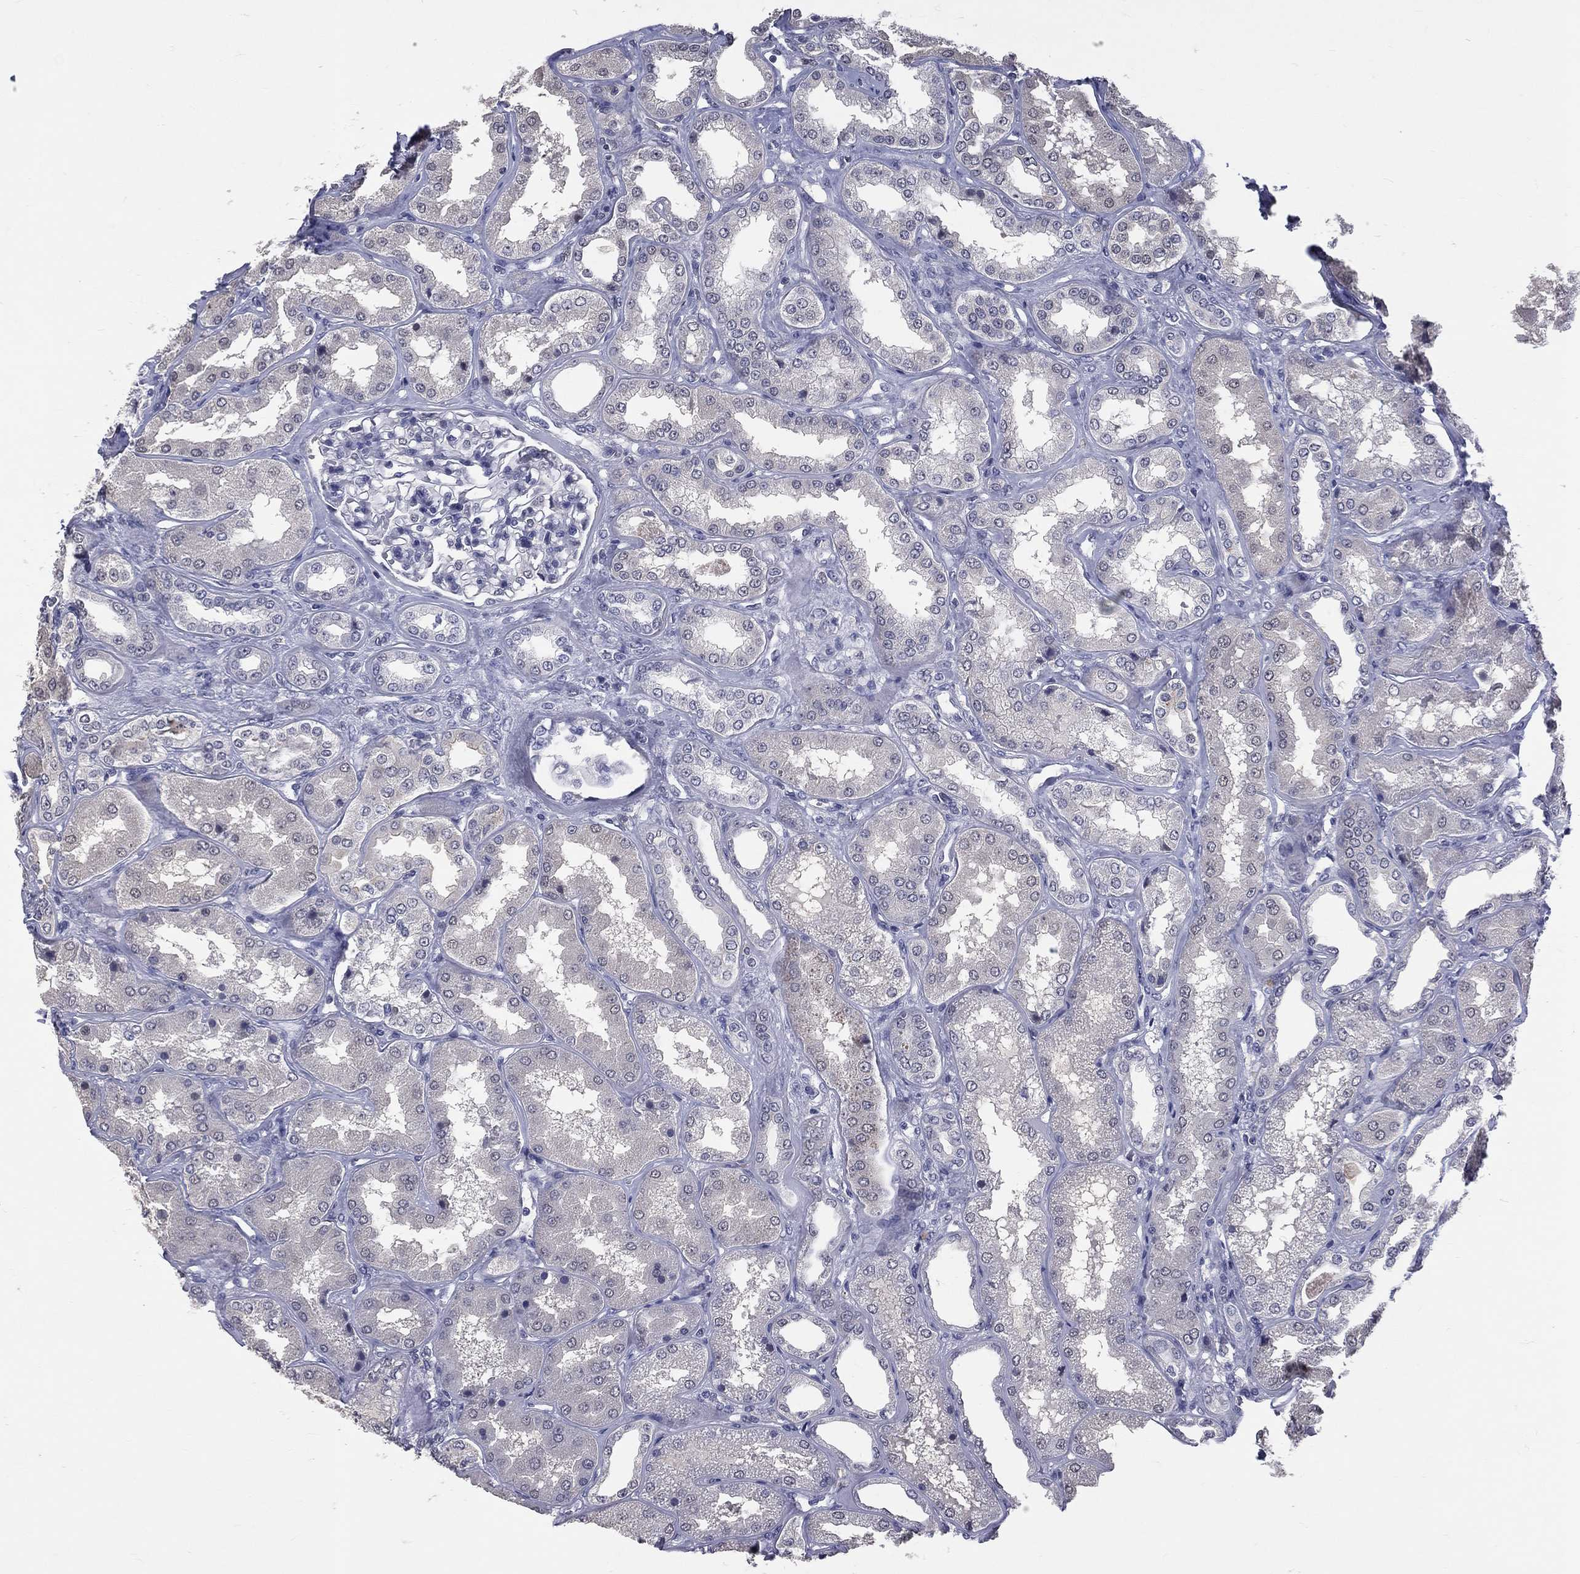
{"staining": {"intensity": "negative", "quantity": "none", "location": "none"}, "tissue": "kidney", "cell_type": "Cells in glomeruli", "image_type": "normal", "snomed": [{"axis": "morphology", "description": "Normal tissue, NOS"}, {"axis": "topography", "description": "Kidney"}], "caption": "Immunohistochemistry image of normal kidney: human kidney stained with DAB (3,3'-diaminobenzidine) displays no significant protein expression in cells in glomeruli. The staining is performed using DAB brown chromogen with nuclei counter-stained in using hematoxylin.", "gene": "DSG4", "patient": {"sex": "female", "age": 56}}